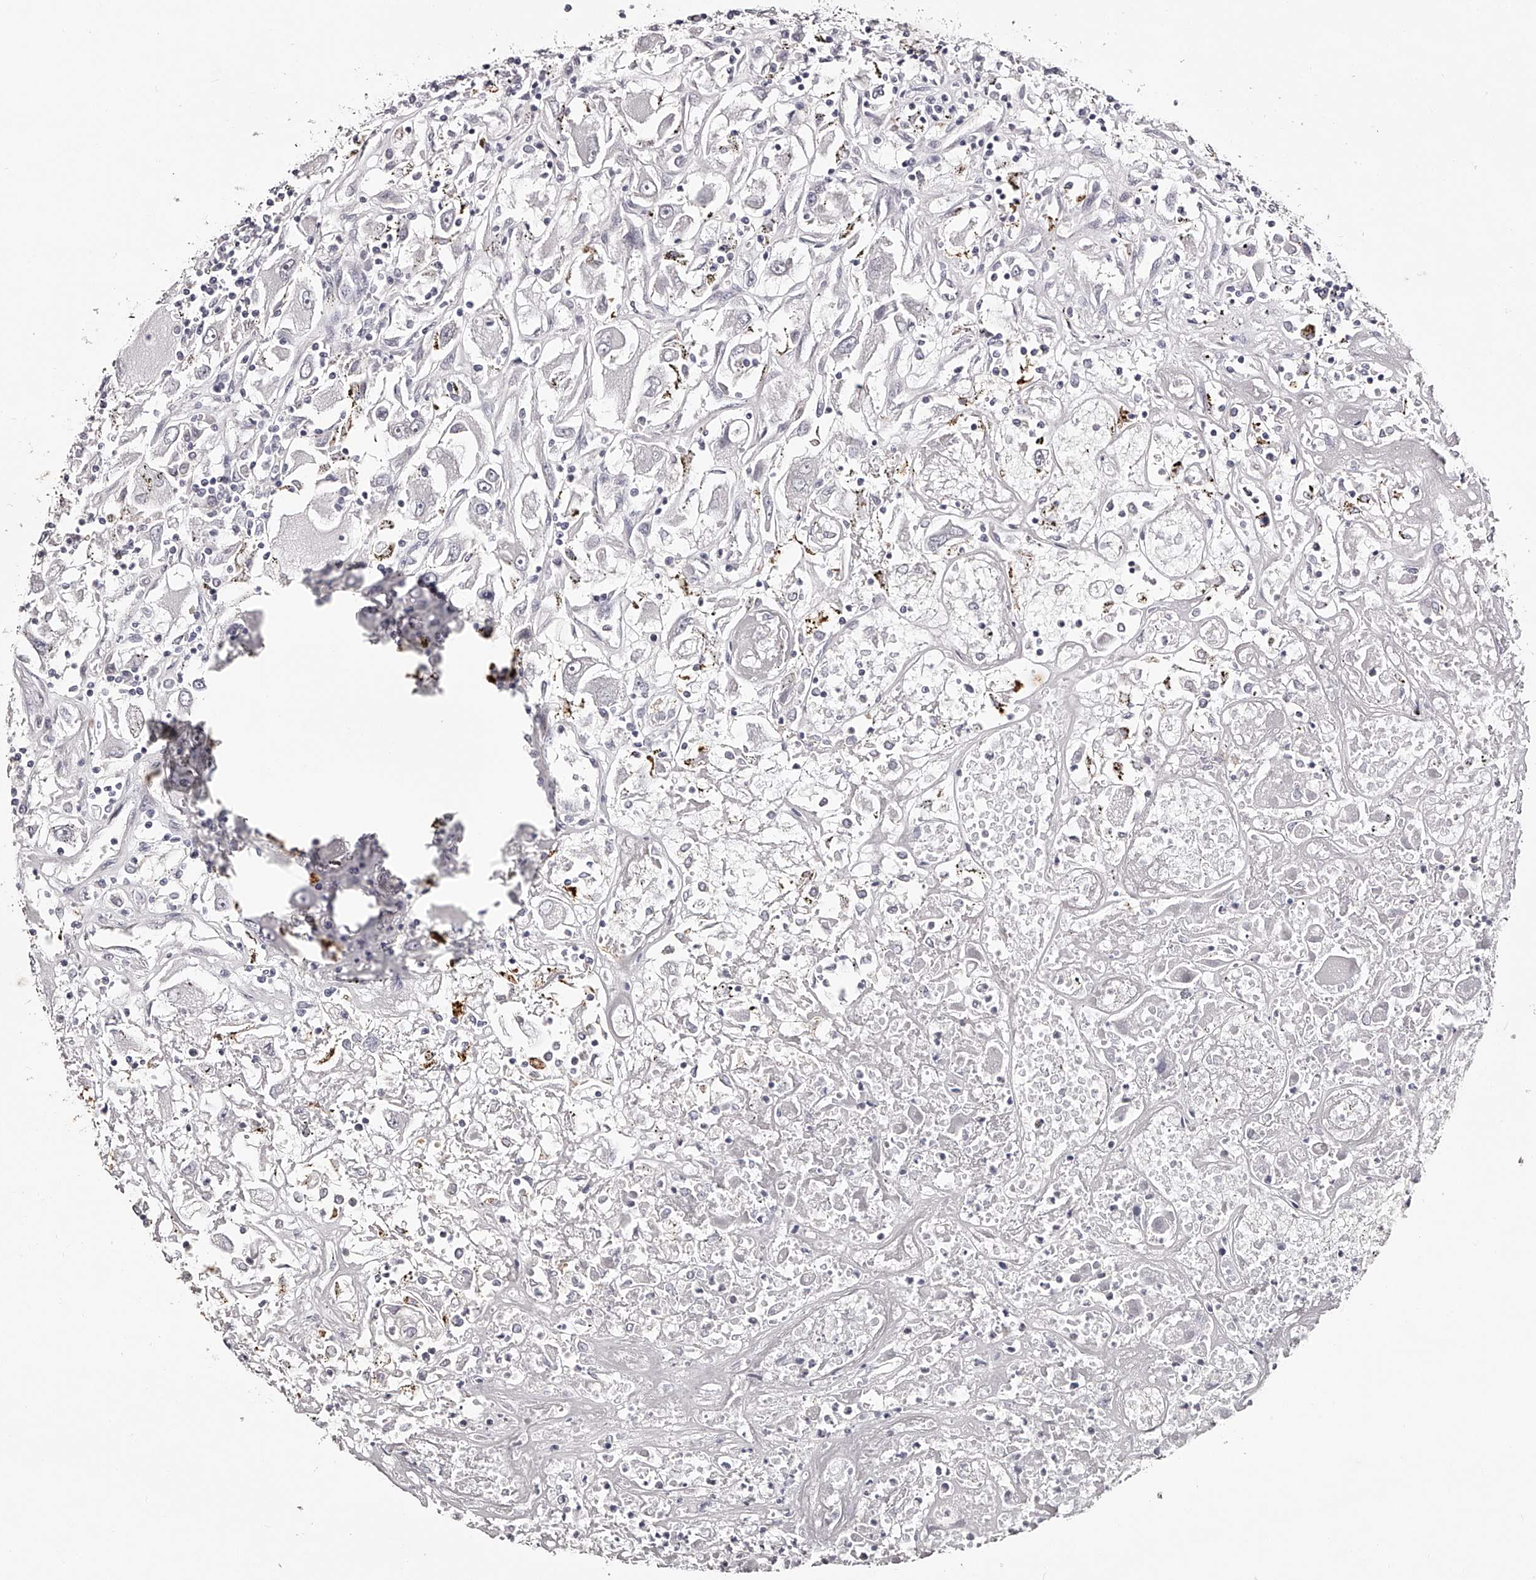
{"staining": {"intensity": "negative", "quantity": "none", "location": "none"}, "tissue": "renal cancer", "cell_type": "Tumor cells", "image_type": "cancer", "snomed": [{"axis": "morphology", "description": "Adenocarcinoma, NOS"}, {"axis": "topography", "description": "Kidney"}], "caption": "Adenocarcinoma (renal) stained for a protein using immunohistochemistry reveals no staining tumor cells.", "gene": "SLC35D3", "patient": {"sex": "female", "age": 52}}